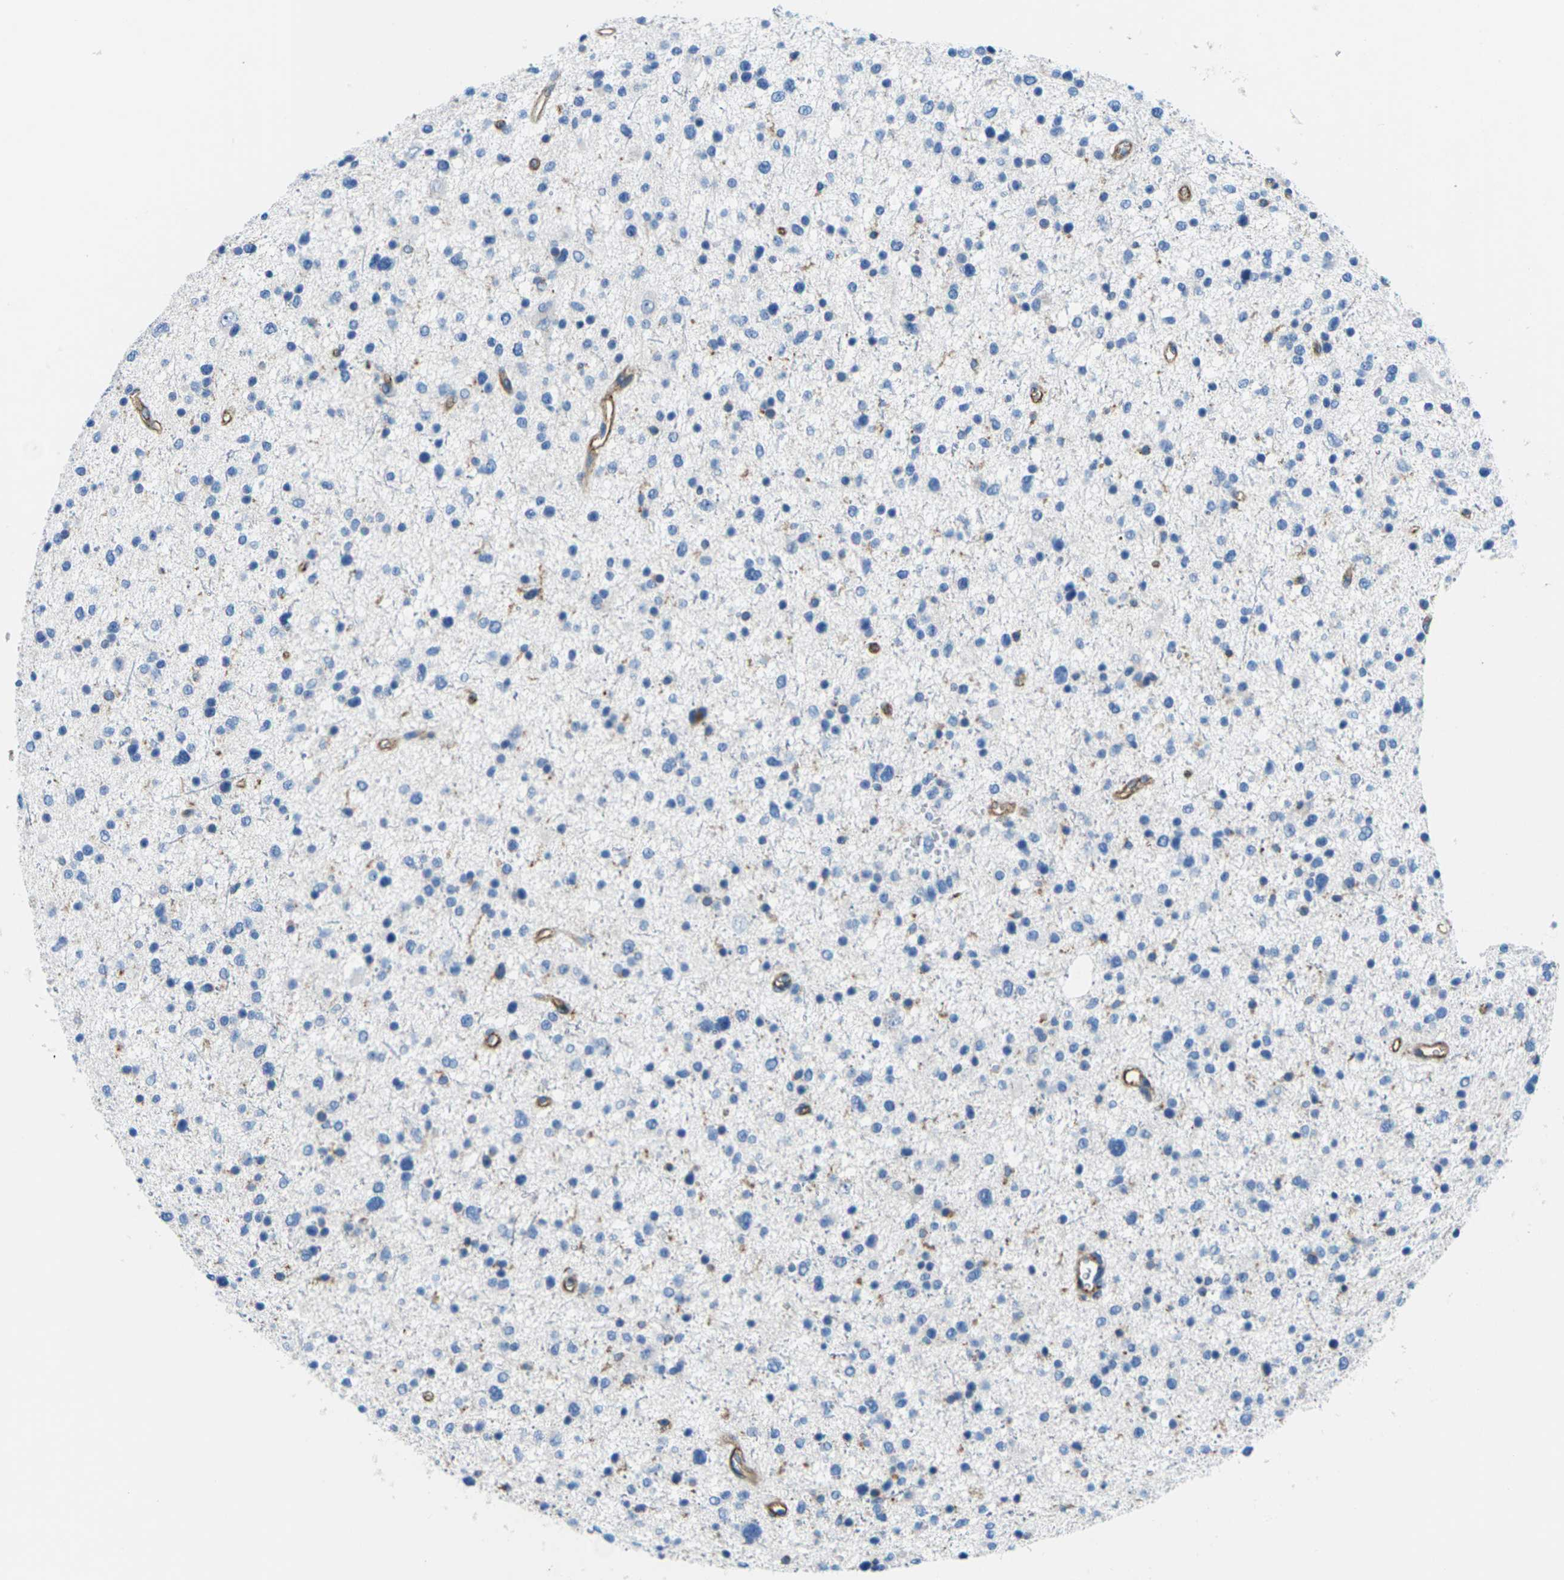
{"staining": {"intensity": "negative", "quantity": "none", "location": "none"}, "tissue": "glioma", "cell_type": "Tumor cells", "image_type": "cancer", "snomed": [{"axis": "morphology", "description": "Glioma, malignant, Low grade"}, {"axis": "topography", "description": "Brain"}], "caption": "Immunohistochemistry (IHC) photomicrograph of neoplastic tissue: human glioma stained with DAB demonstrates no significant protein staining in tumor cells. (Stains: DAB (3,3'-diaminobenzidine) IHC with hematoxylin counter stain, Microscopy: brightfield microscopy at high magnification).", "gene": "SYNGR2", "patient": {"sex": "female", "age": 37}}